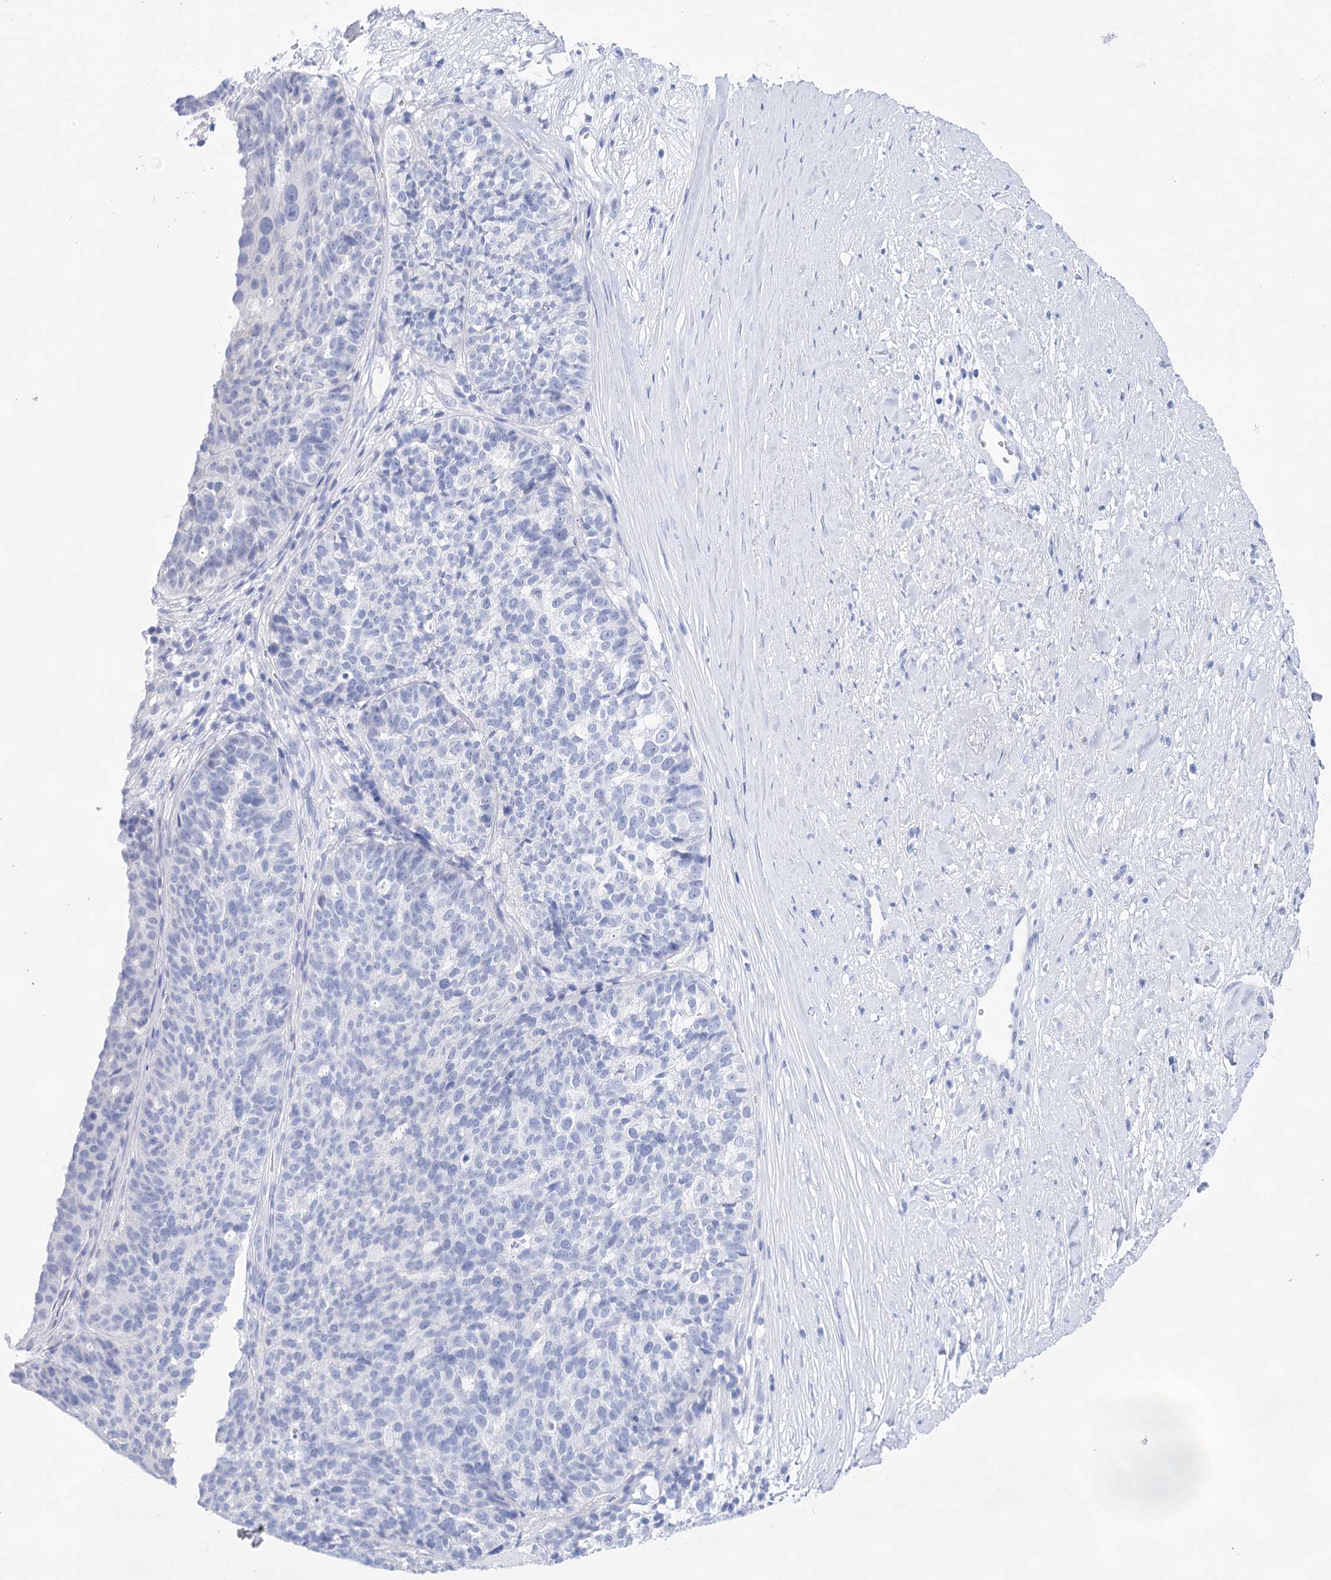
{"staining": {"intensity": "negative", "quantity": "none", "location": "none"}, "tissue": "ovarian cancer", "cell_type": "Tumor cells", "image_type": "cancer", "snomed": [{"axis": "morphology", "description": "Cystadenocarcinoma, serous, NOS"}, {"axis": "topography", "description": "Ovary"}], "caption": "Immunohistochemistry (IHC) photomicrograph of neoplastic tissue: human ovarian cancer stained with DAB (3,3'-diaminobenzidine) reveals no significant protein expression in tumor cells. (DAB immunohistochemistry (IHC) visualized using brightfield microscopy, high magnification).", "gene": "LALBA", "patient": {"sex": "female", "age": 59}}